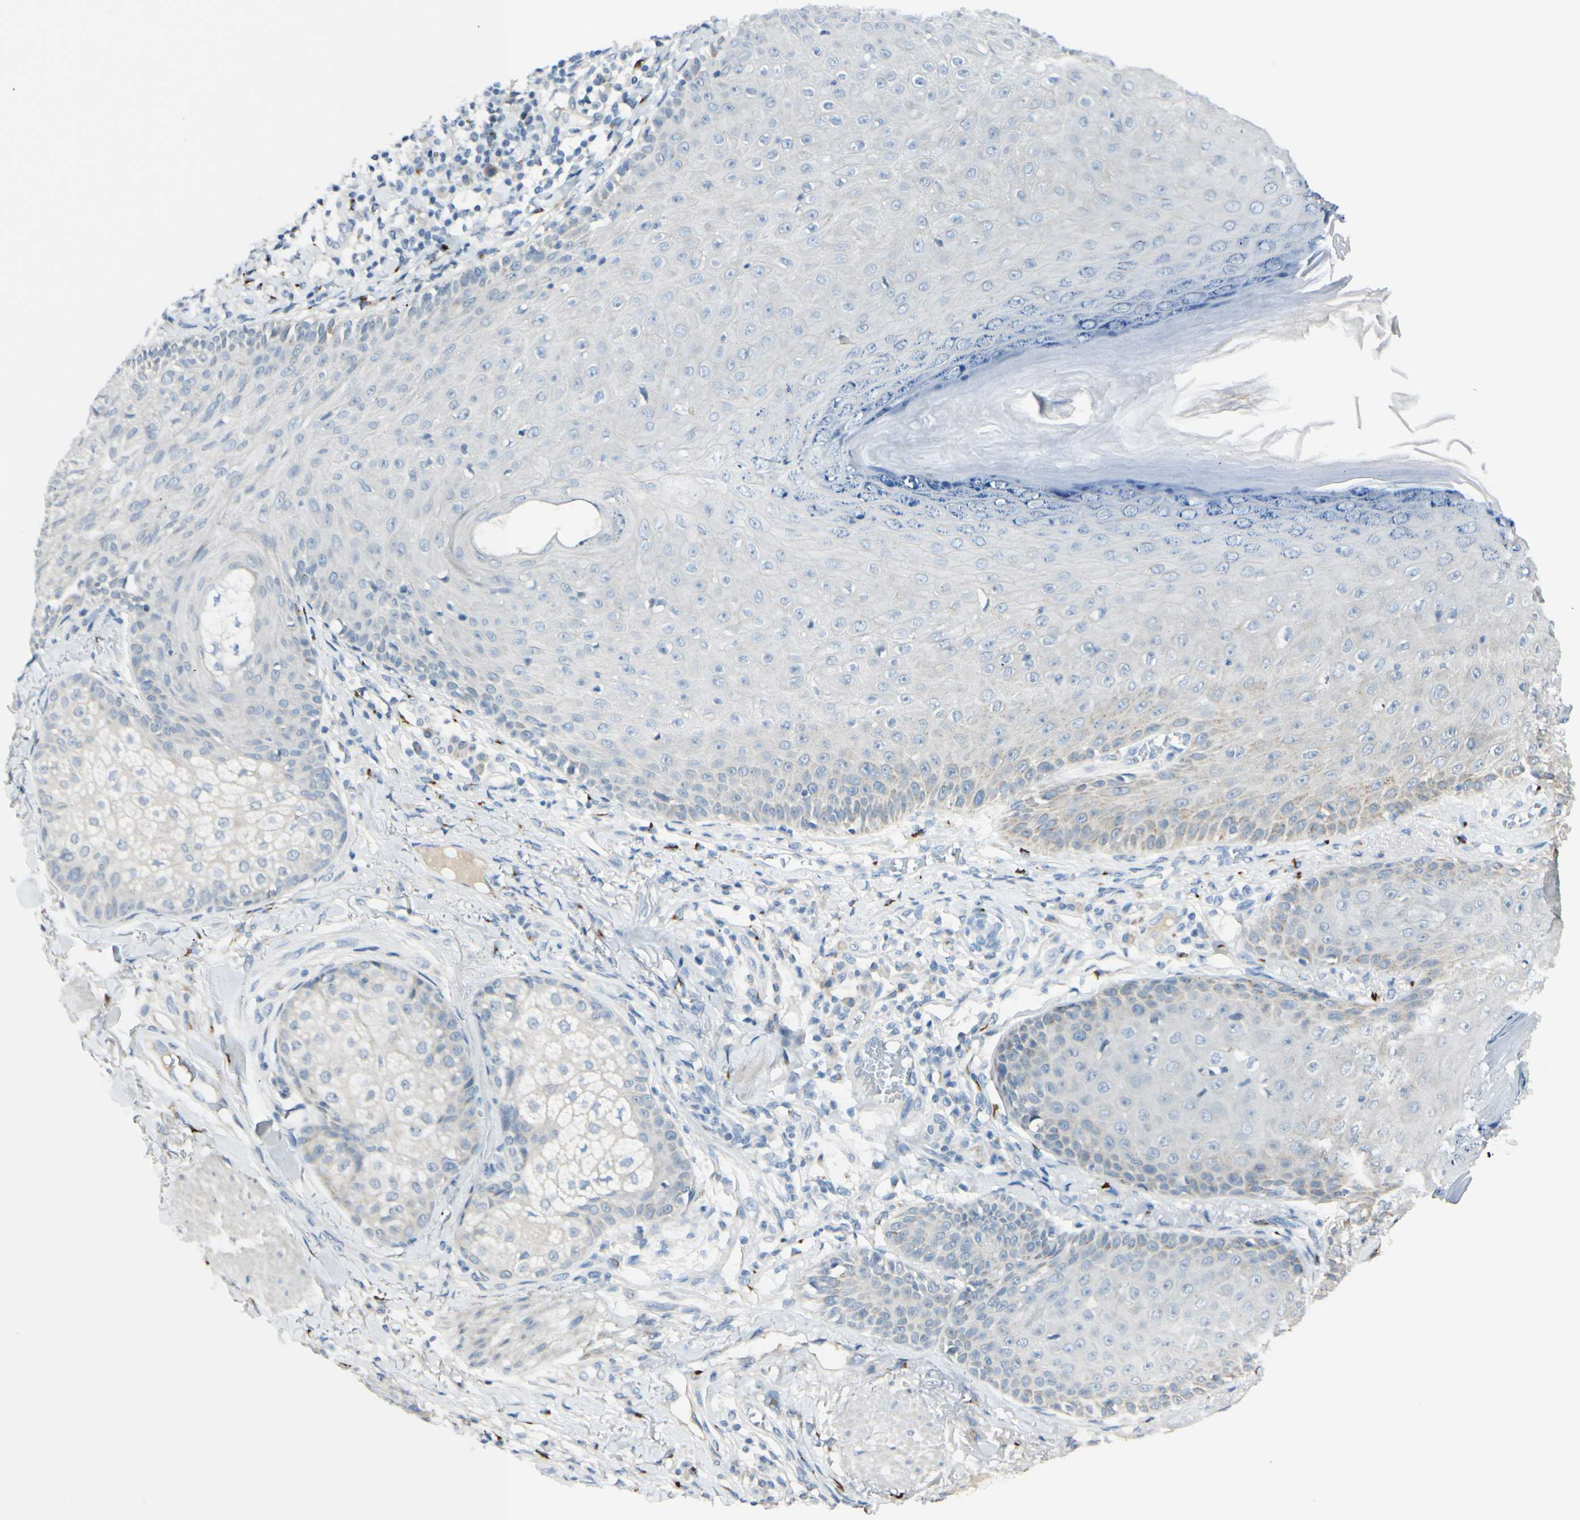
{"staining": {"intensity": "negative", "quantity": "none", "location": "none"}, "tissue": "skin cancer", "cell_type": "Tumor cells", "image_type": "cancer", "snomed": [{"axis": "morphology", "description": "Normal tissue, NOS"}, {"axis": "morphology", "description": "Basal cell carcinoma"}, {"axis": "topography", "description": "Skin"}], "caption": "This is a histopathology image of IHC staining of skin cancer (basal cell carcinoma), which shows no expression in tumor cells.", "gene": "GALNT5", "patient": {"sex": "male", "age": 52}}